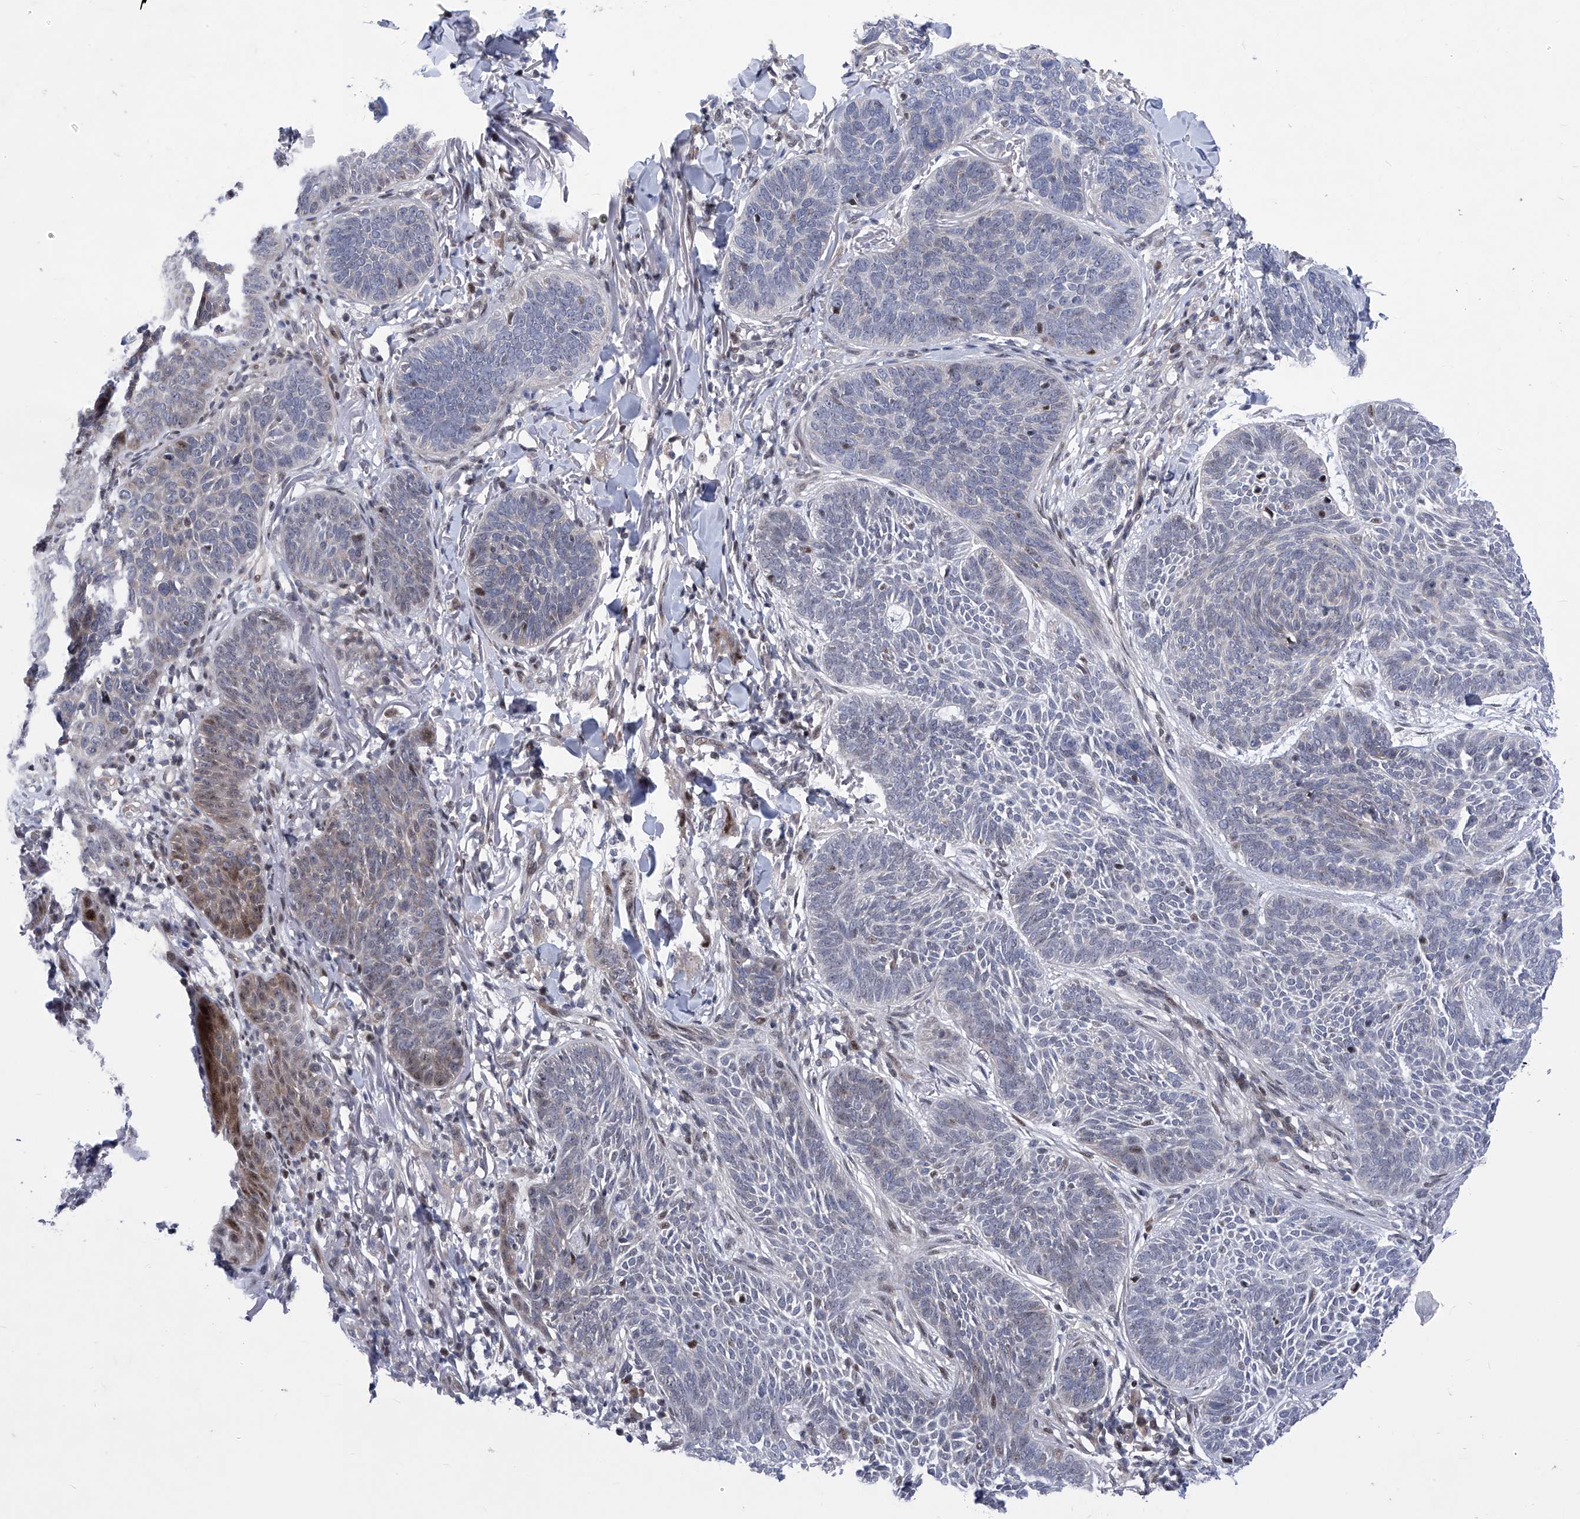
{"staining": {"intensity": "weak", "quantity": "<25%", "location": "cytoplasmic/membranous,nuclear"}, "tissue": "skin cancer", "cell_type": "Tumor cells", "image_type": "cancer", "snomed": [{"axis": "morphology", "description": "Basal cell carcinoma"}, {"axis": "topography", "description": "Skin"}], "caption": "Immunohistochemistry (IHC) photomicrograph of neoplastic tissue: skin basal cell carcinoma stained with DAB (3,3'-diaminobenzidine) exhibits no significant protein expression in tumor cells. The staining was performed using DAB to visualize the protein expression in brown, while the nuclei were stained in blue with hematoxylin (Magnification: 20x).", "gene": "NUFIP1", "patient": {"sex": "male", "age": 85}}